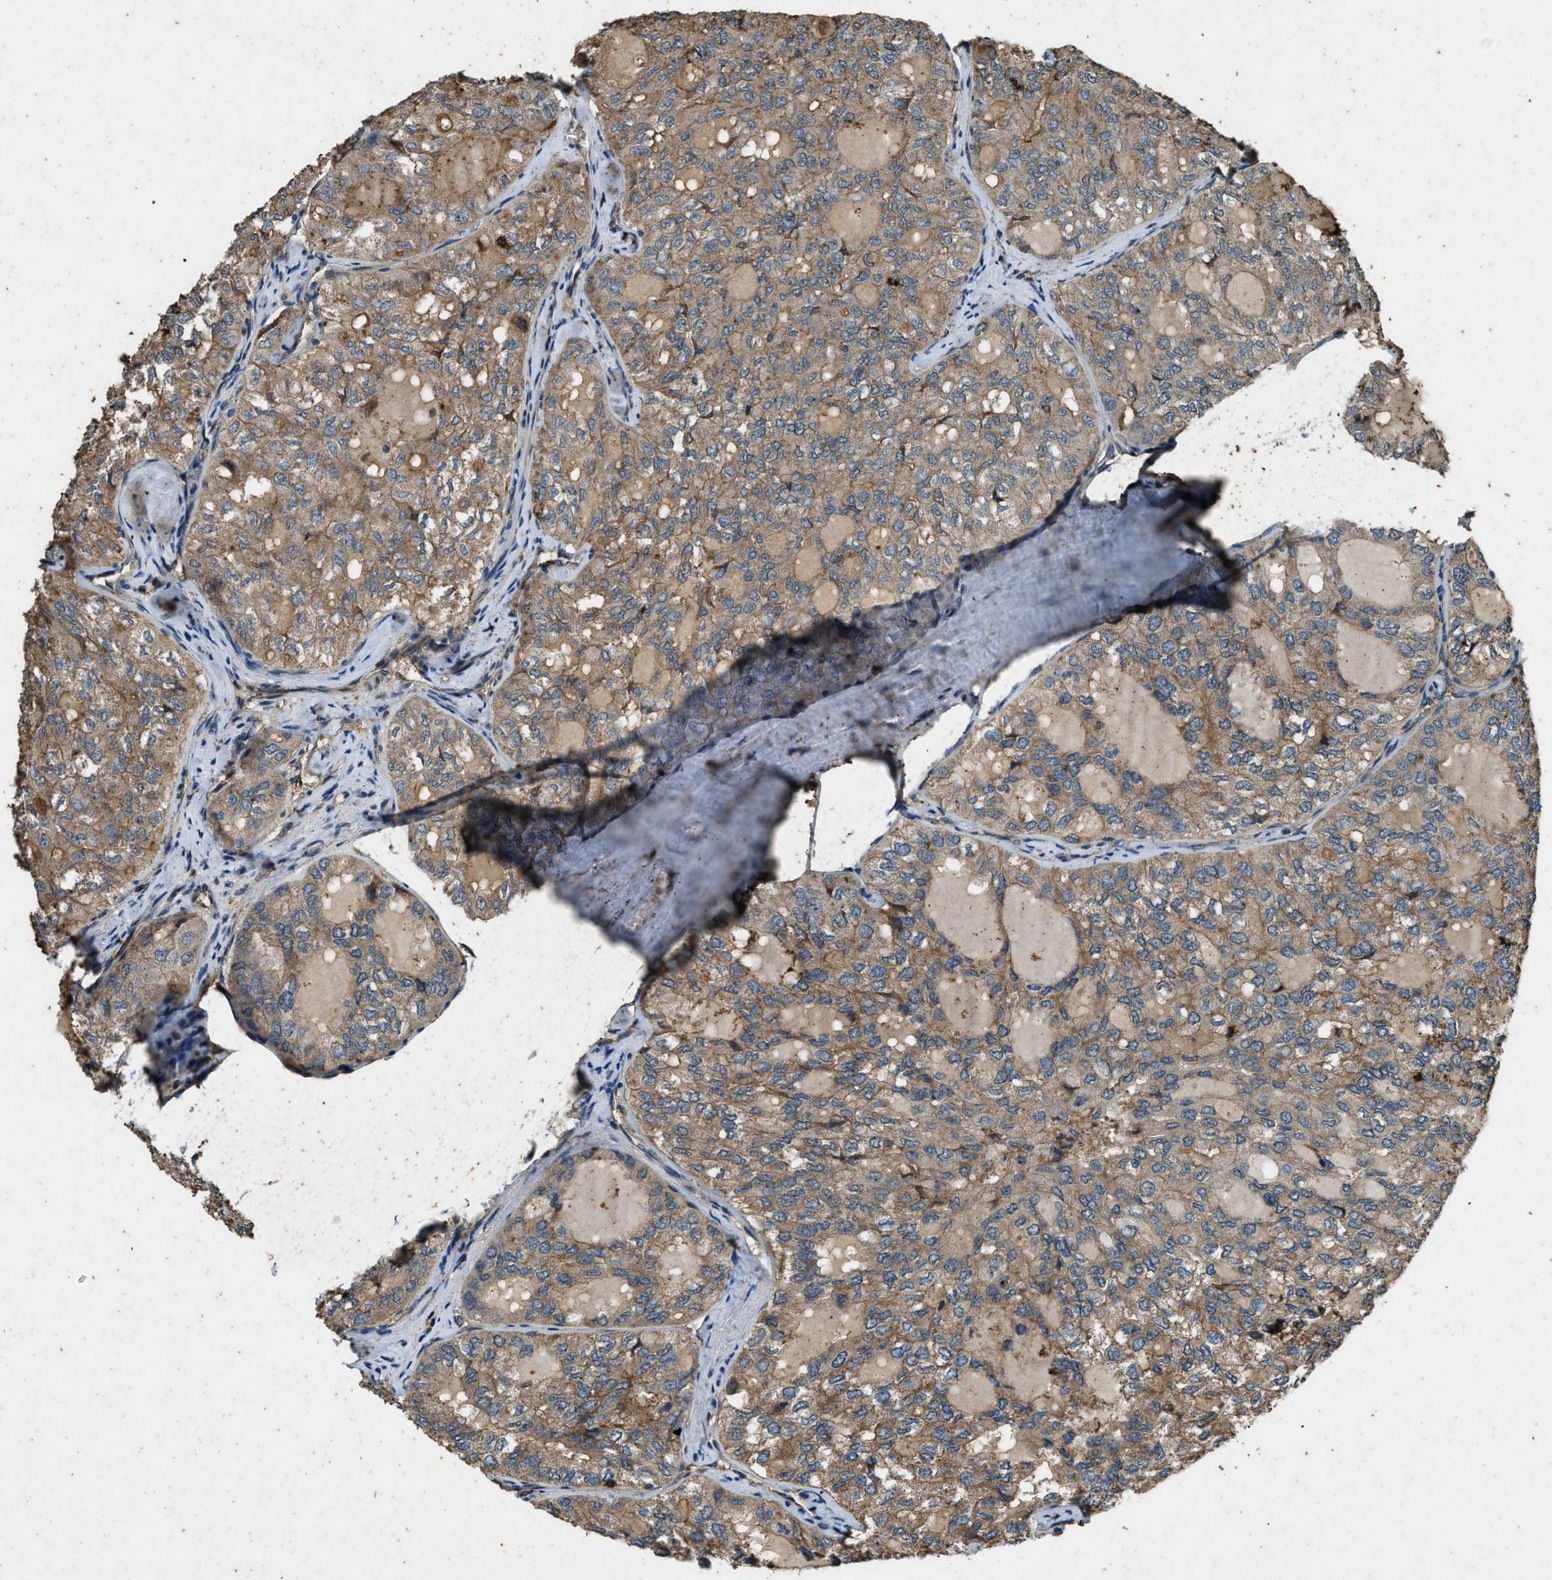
{"staining": {"intensity": "weak", "quantity": ">75%", "location": "cytoplasmic/membranous"}, "tissue": "thyroid cancer", "cell_type": "Tumor cells", "image_type": "cancer", "snomed": [{"axis": "morphology", "description": "Follicular adenoma carcinoma, NOS"}, {"axis": "topography", "description": "Thyroid gland"}], "caption": "Human thyroid cancer stained for a protein (brown) shows weak cytoplasmic/membranous positive positivity in about >75% of tumor cells.", "gene": "ATP8B1", "patient": {"sex": "male", "age": 75}}